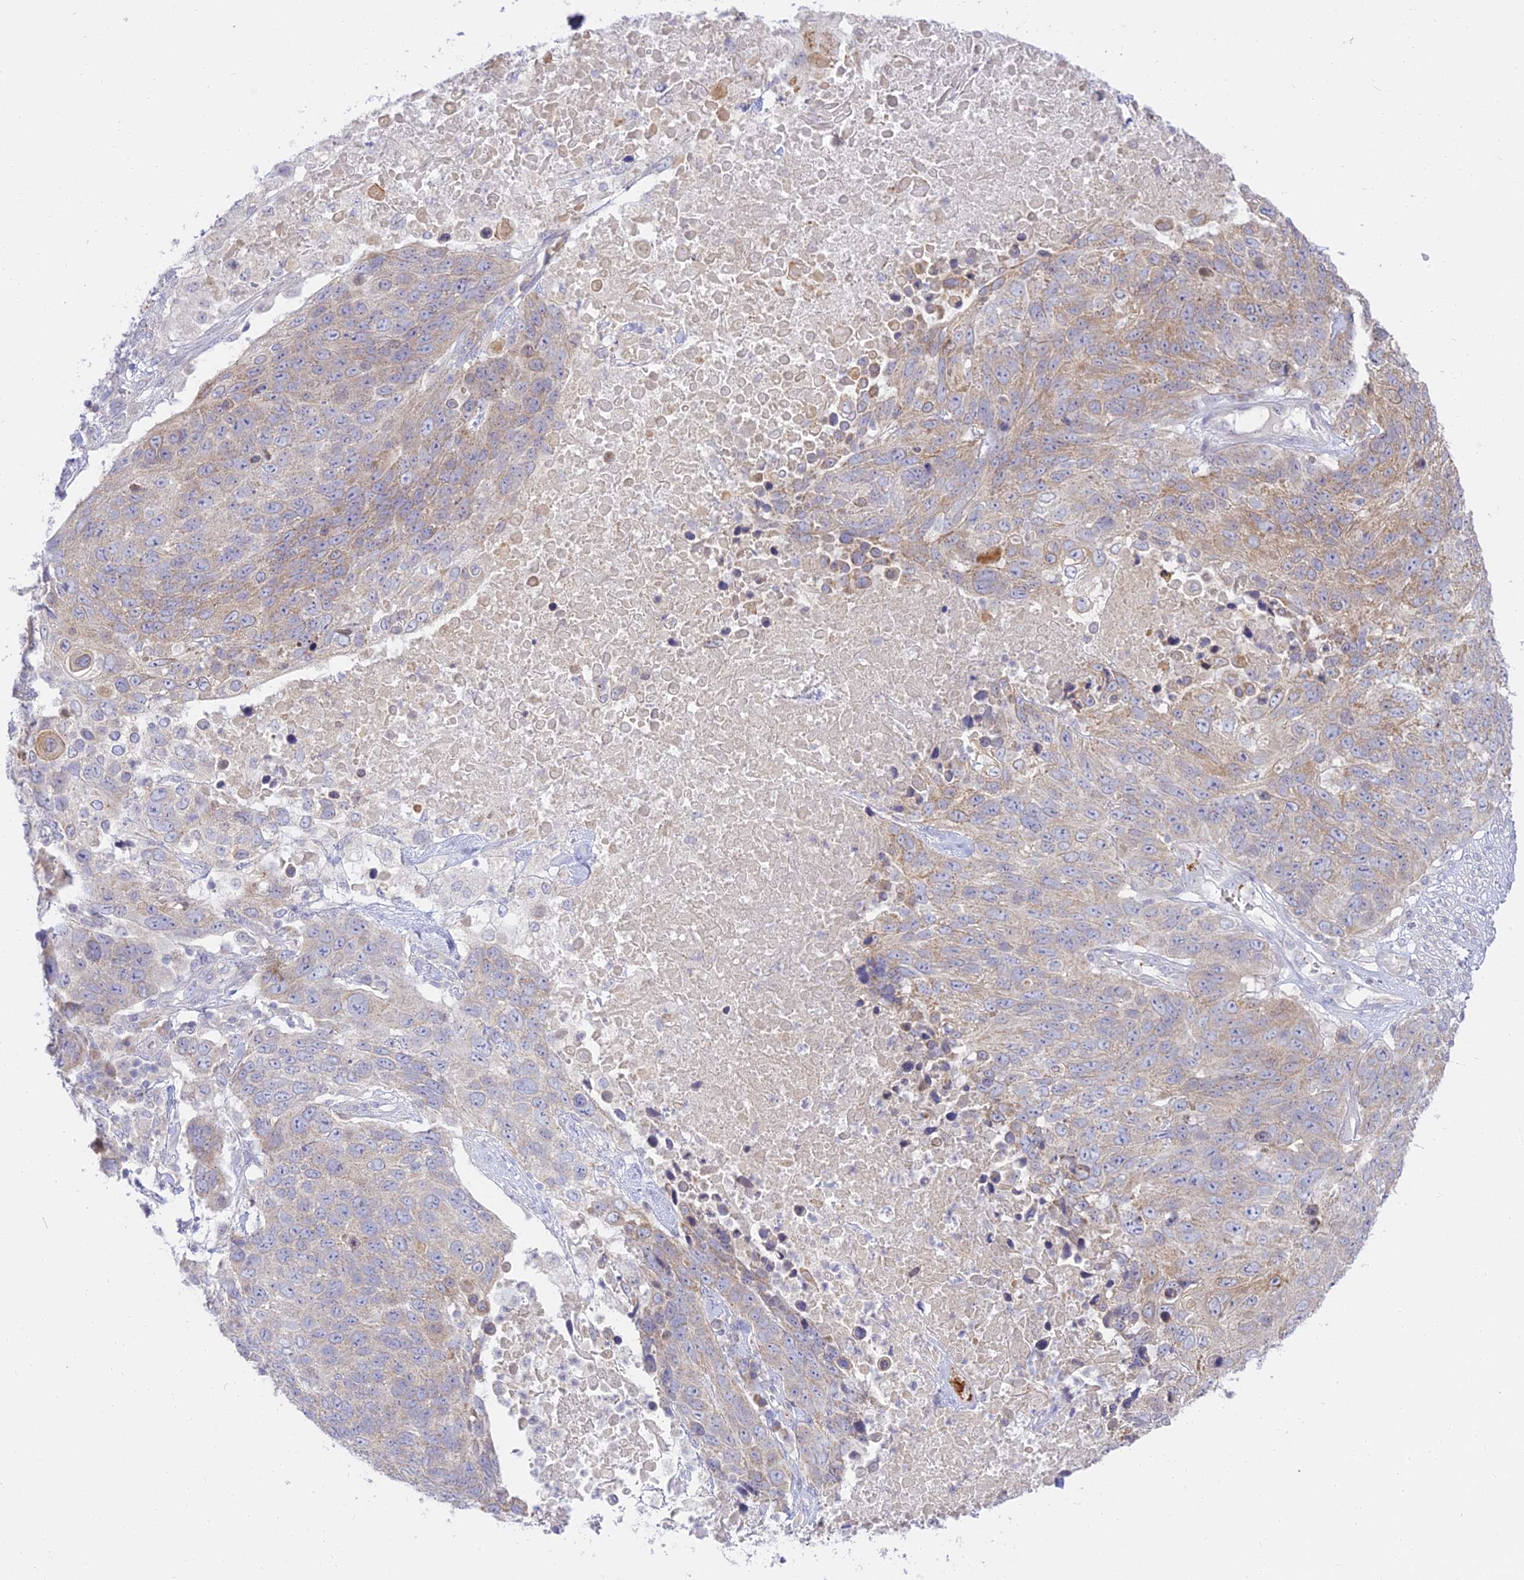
{"staining": {"intensity": "weak", "quantity": "25%-75%", "location": "cytoplasmic/membranous"}, "tissue": "lung cancer", "cell_type": "Tumor cells", "image_type": "cancer", "snomed": [{"axis": "morphology", "description": "Normal tissue, NOS"}, {"axis": "morphology", "description": "Squamous cell carcinoma, NOS"}, {"axis": "topography", "description": "Lymph node"}, {"axis": "topography", "description": "Lung"}], "caption": "An immunohistochemistry histopathology image of tumor tissue is shown. Protein staining in brown labels weak cytoplasmic/membranous positivity in lung cancer within tumor cells.", "gene": "TMEM40", "patient": {"sex": "male", "age": 66}}